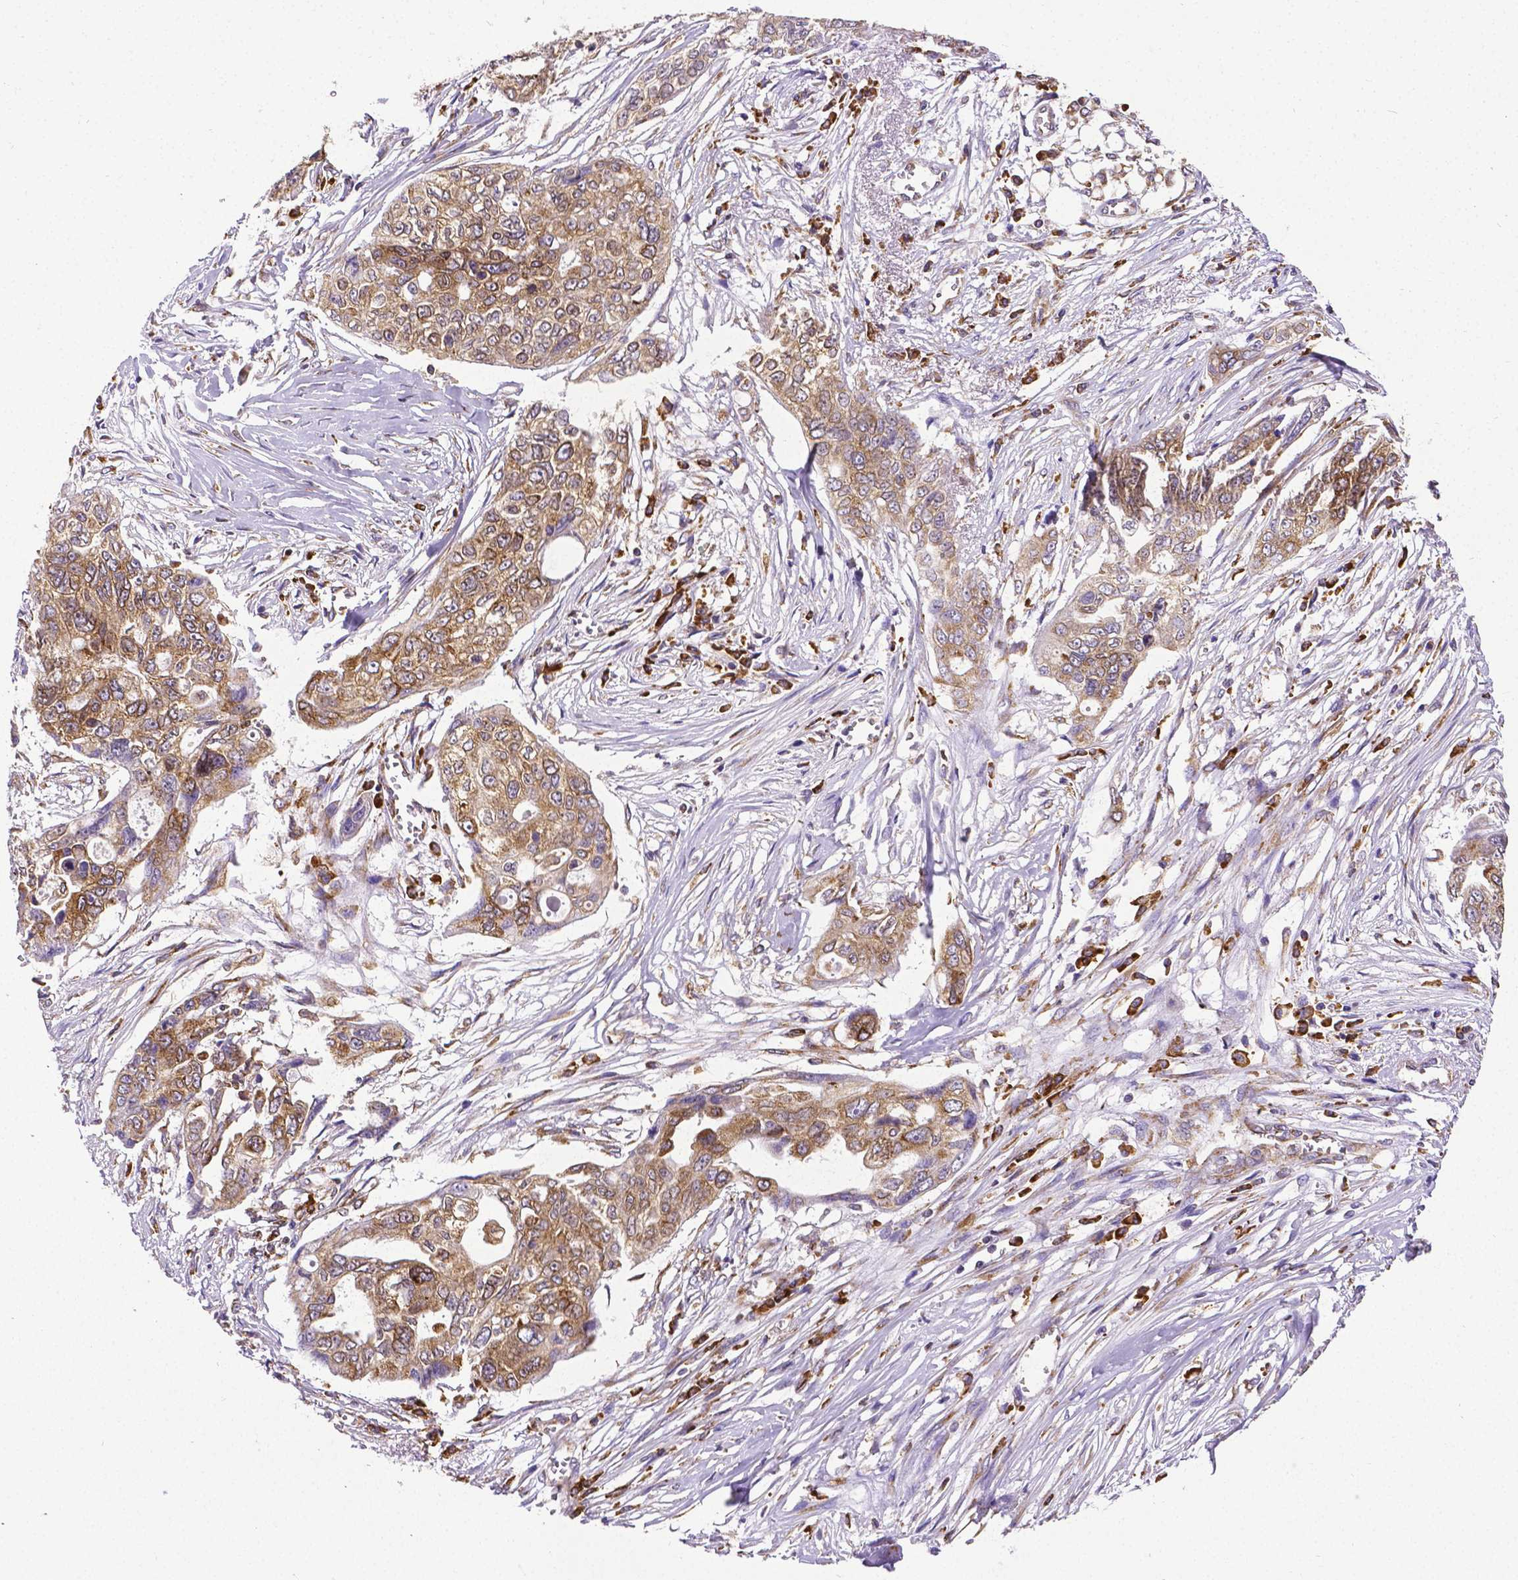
{"staining": {"intensity": "moderate", "quantity": ">75%", "location": "cytoplasmic/membranous"}, "tissue": "ovarian cancer", "cell_type": "Tumor cells", "image_type": "cancer", "snomed": [{"axis": "morphology", "description": "Carcinoma, endometroid"}, {"axis": "topography", "description": "Ovary"}], "caption": "Immunohistochemistry of ovarian cancer (endometroid carcinoma) shows medium levels of moderate cytoplasmic/membranous positivity in approximately >75% of tumor cells.", "gene": "MTDH", "patient": {"sex": "female", "age": 70}}